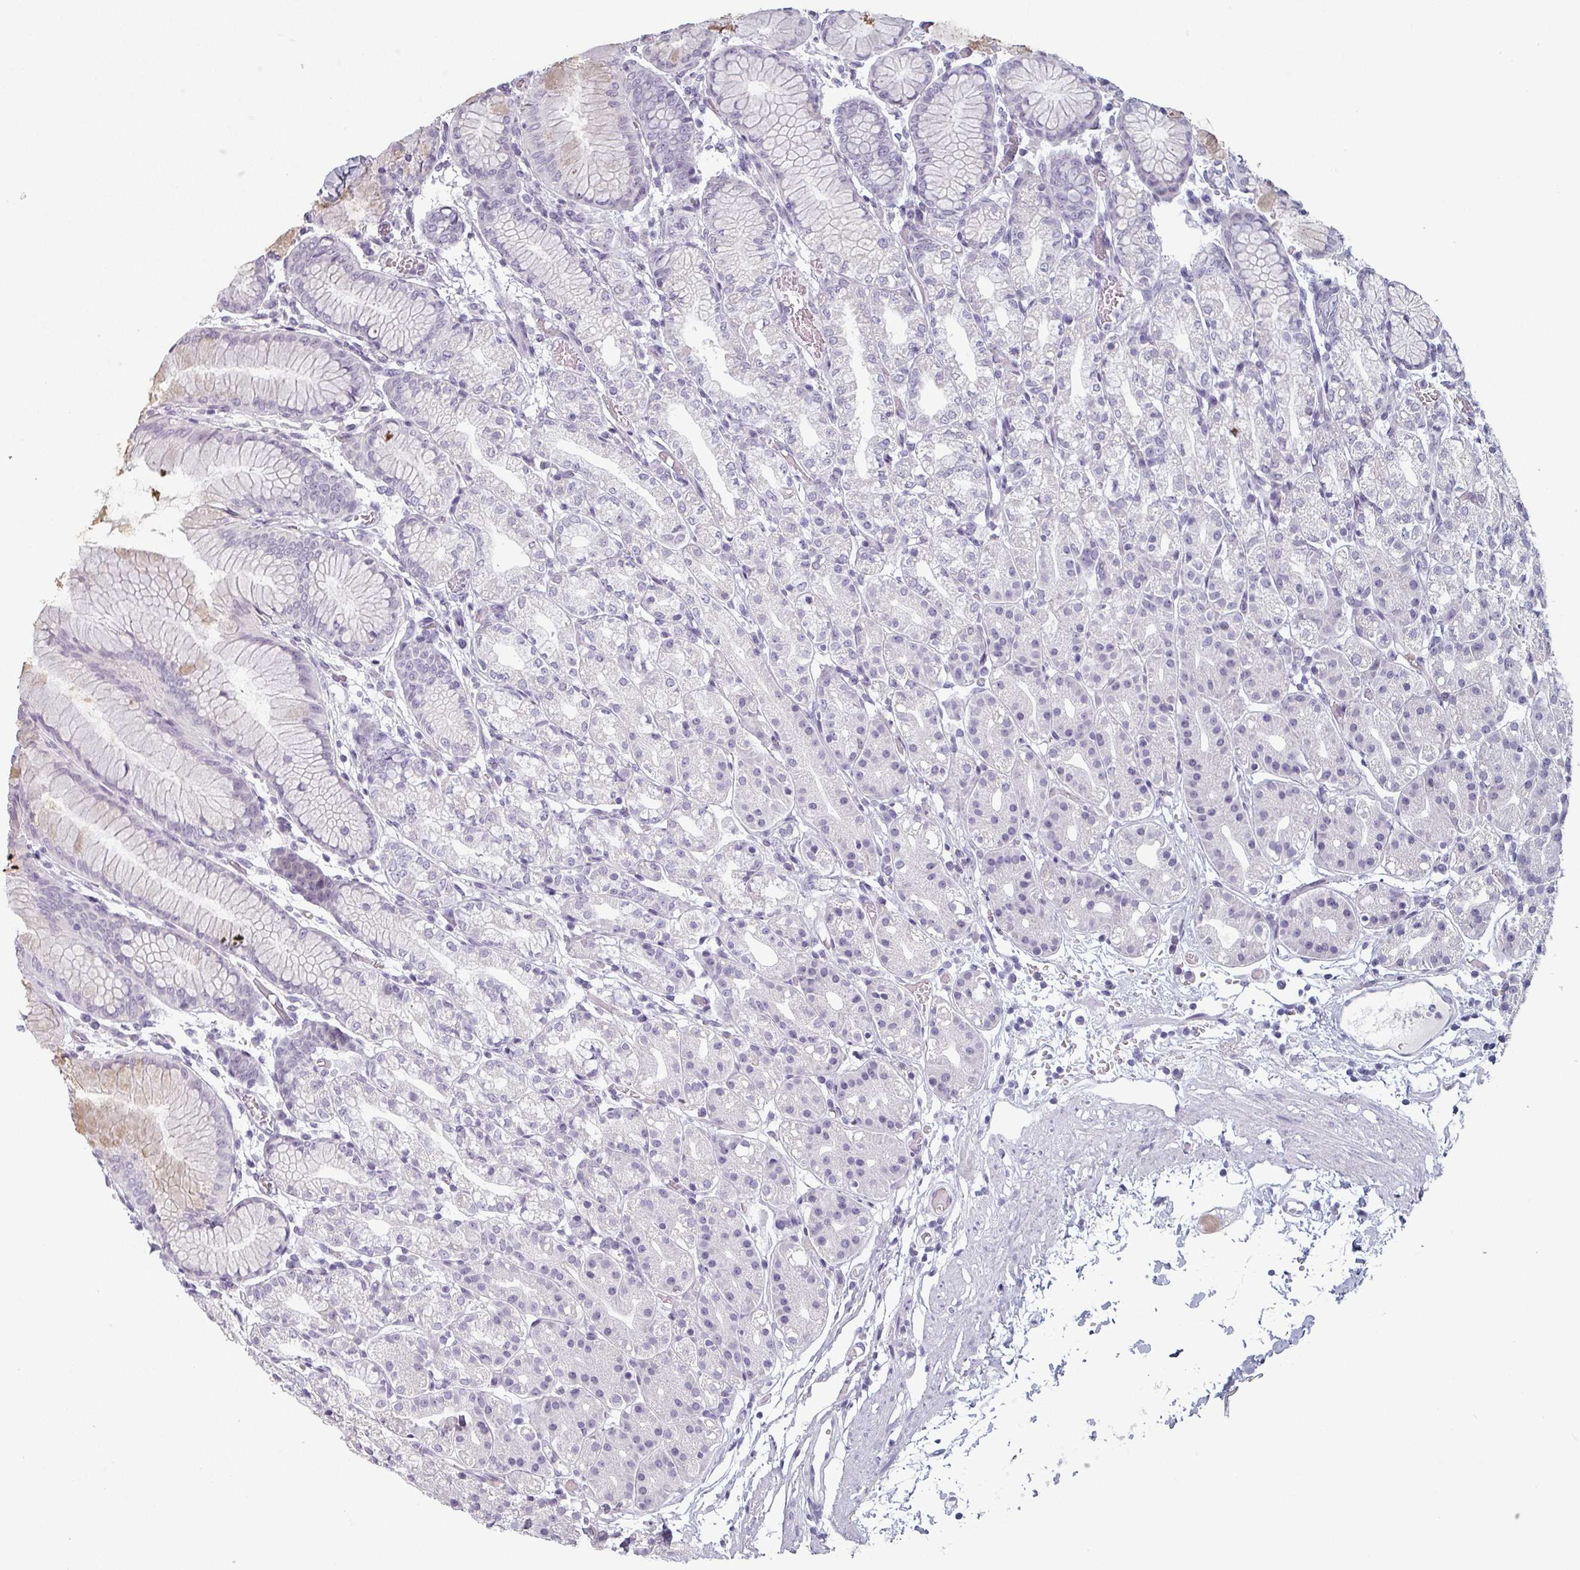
{"staining": {"intensity": "negative", "quantity": "none", "location": "none"}, "tissue": "stomach", "cell_type": "Glandular cells", "image_type": "normal", "snomed": [{"axis": "morphology", "description": "Normal tissue, NOS"}, {"axis": "topography", "description": "Stomach"}], "caption": "Glandular cells are negative for brown protein staining in normal stomach. (DAB (3,3'-diaminobenzidine) immunohistochemistry (IHC), high magnification).", "gene": "SLC35G2", "patient": {"sex": "female", "age": 57}}